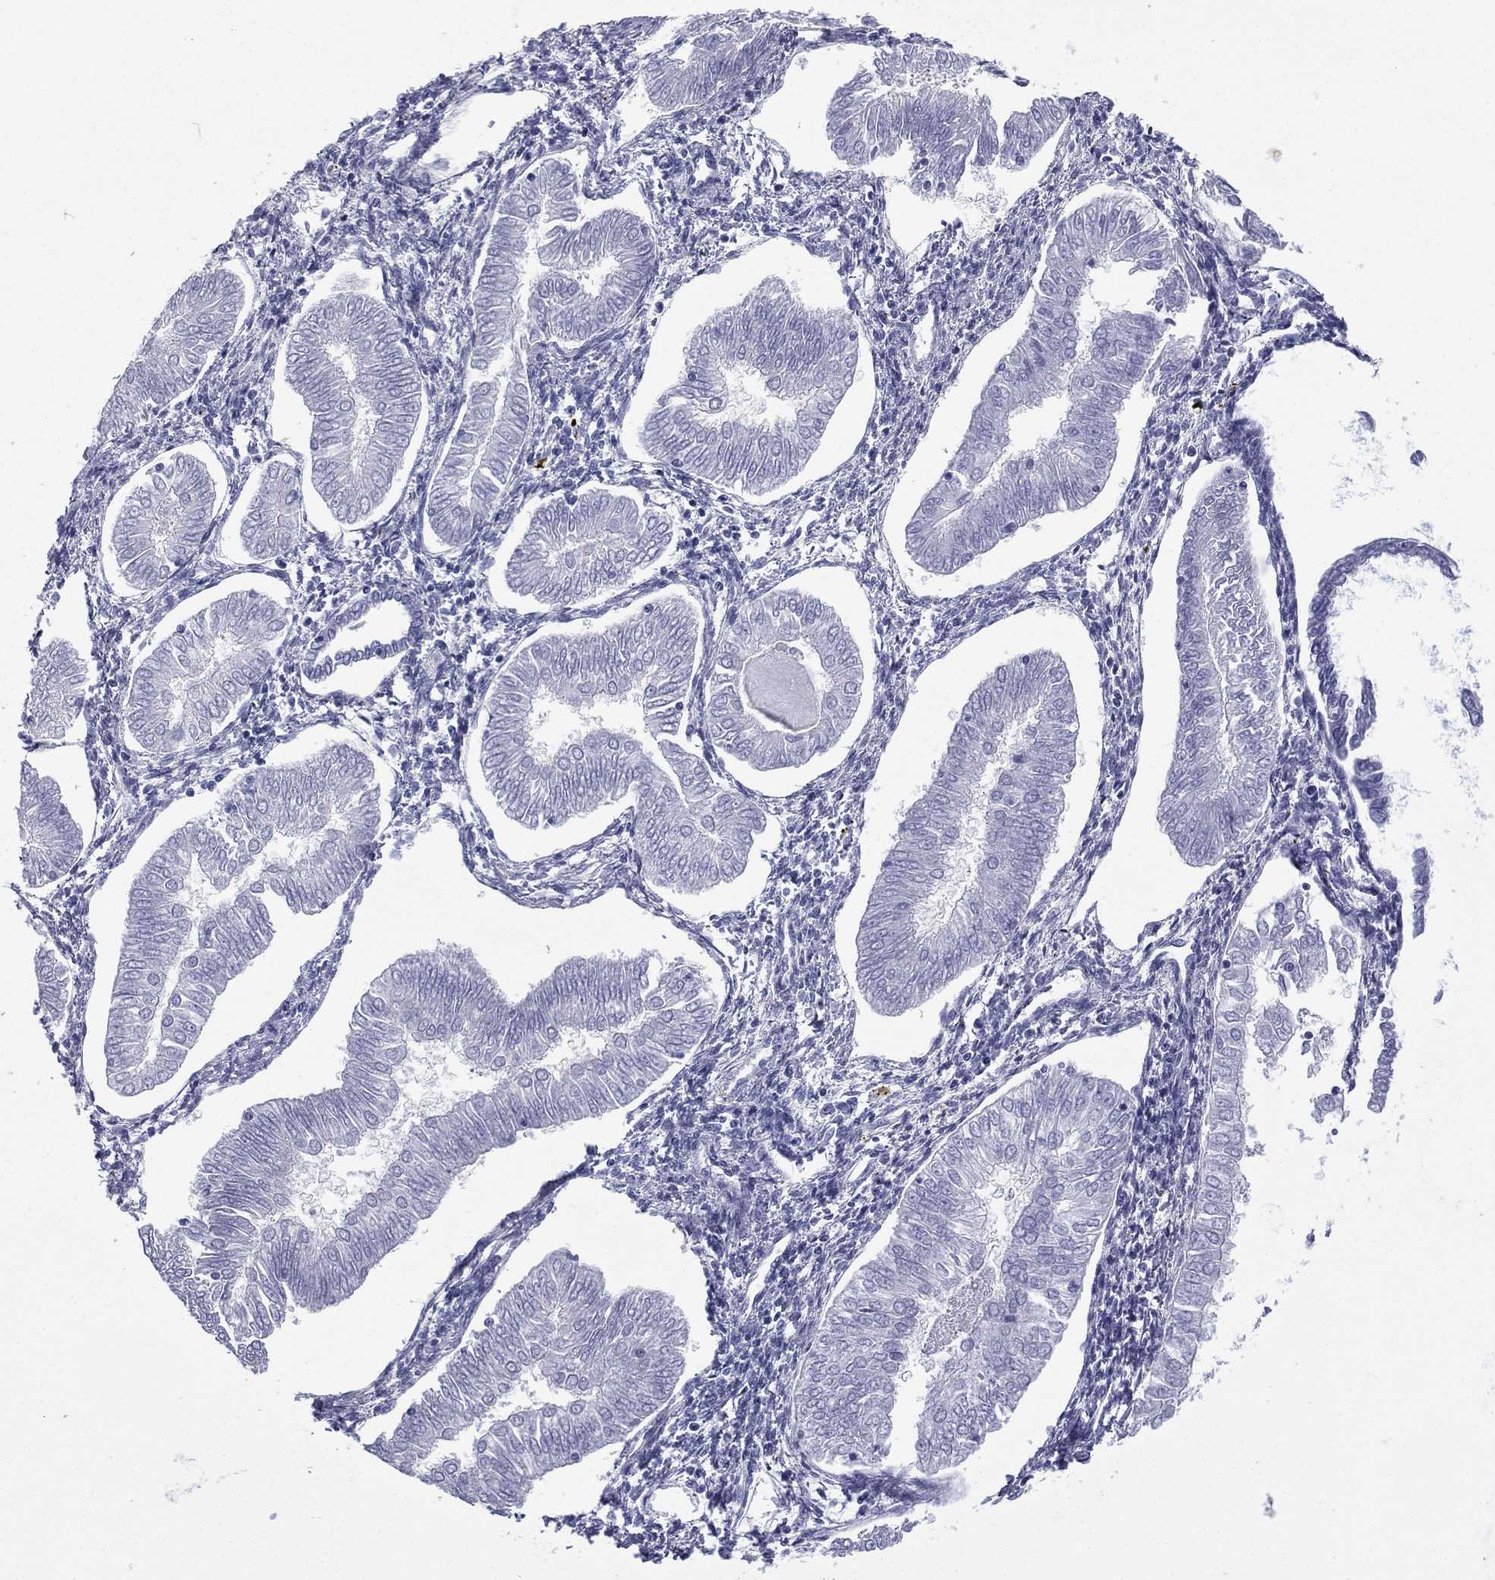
{"staining": {"intensity": "negative", "quantity": "none", "location": "none"}, "tissue": "endometrial cancer", "cell_type": "Tumor cells", "image_type": "cancer", "snomed": [{"axis": "morphology", "description": "Adenocarcinoma, NOS"}, {"axis": "topography", "description": "Endometrium"}], "caption": "Immunohistochemistry photomicrograph of neoplastic tissue: human endometrial adenocarcinoma stained with DAB reveals no significant protein staining in tumor cells.", "gene": "CAVIN3", "patient": {"sex": "female", "age": 53}}